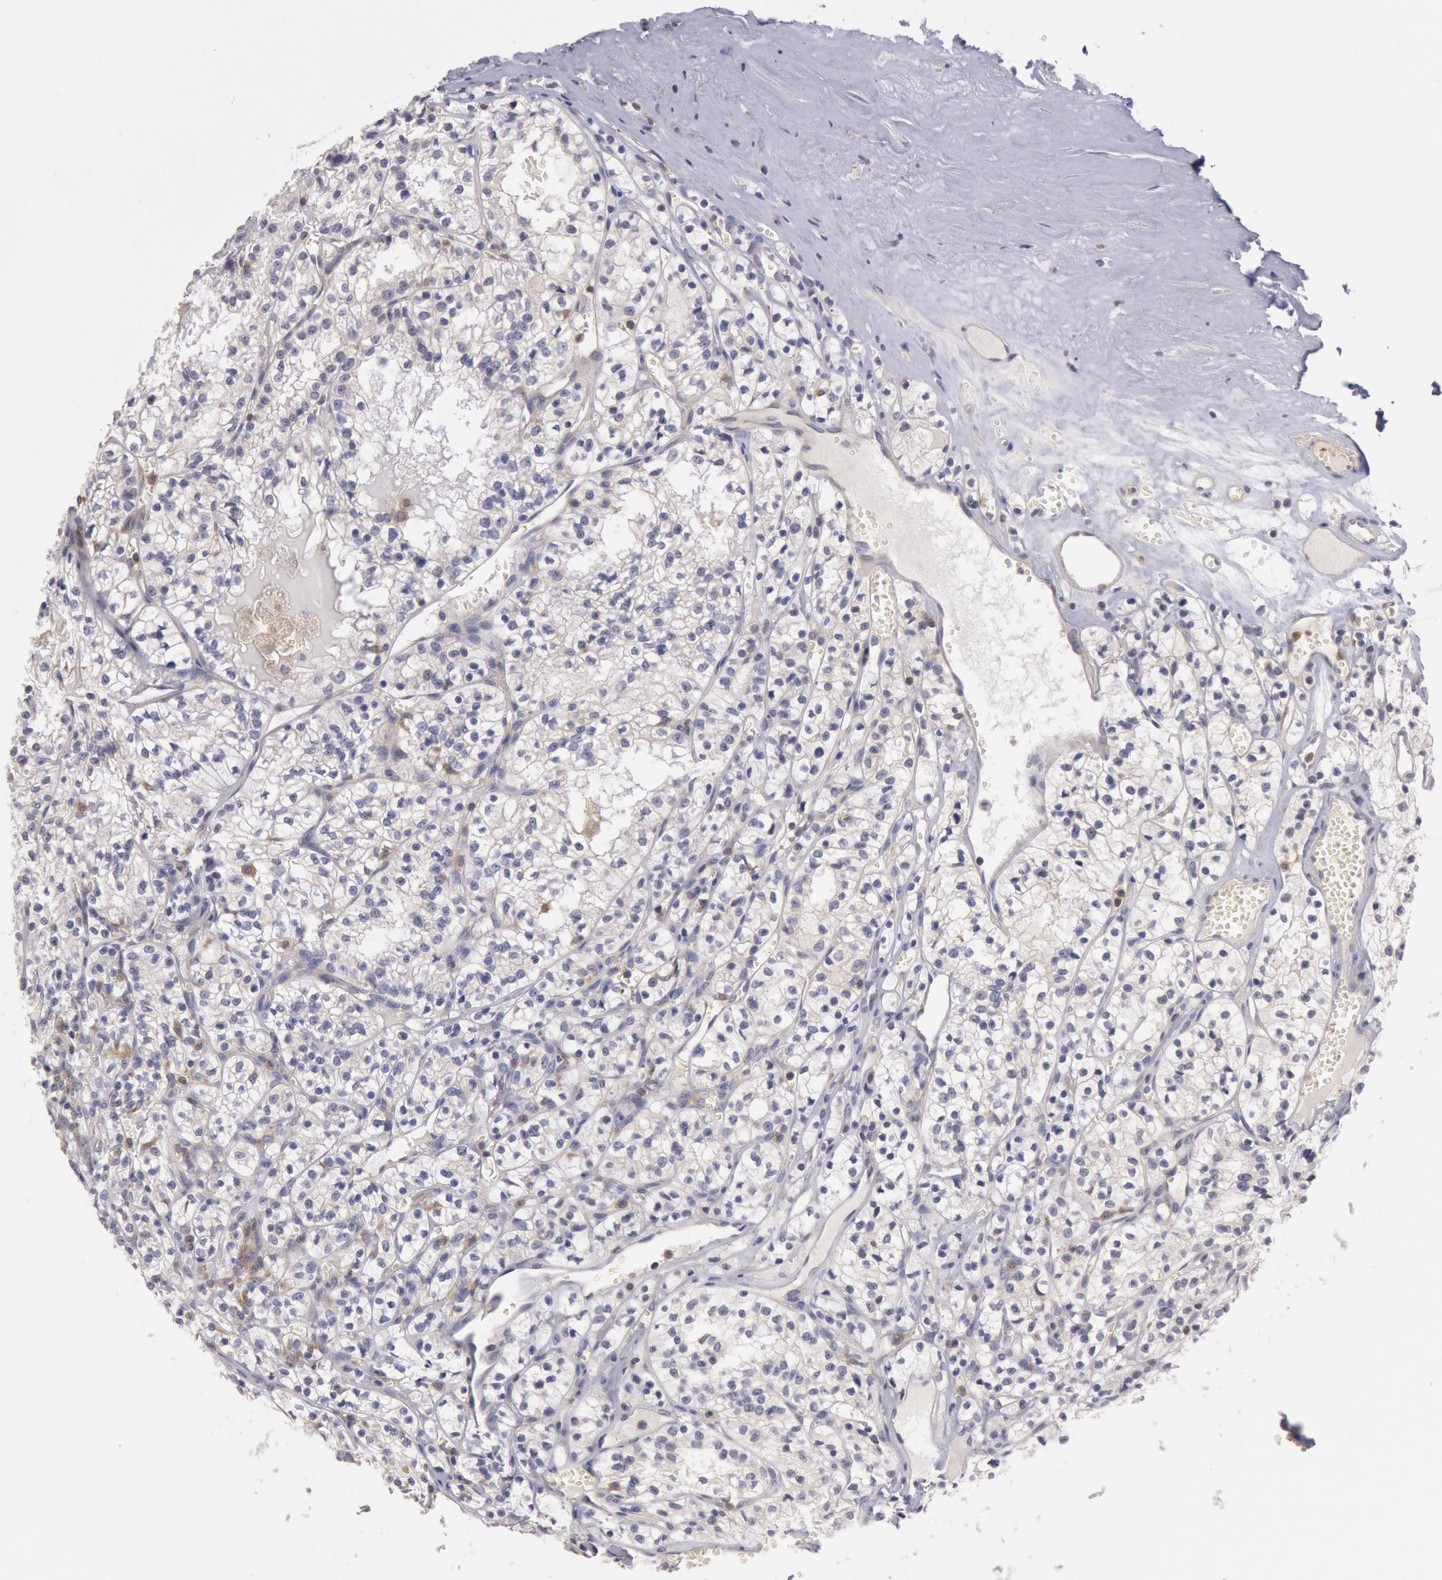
{"staining": {"intensity": "negative", "quantity": "none", "location": "none"}, "tissue": "renal cancer", "cell_type": "Tumor cells", "image_type": "cancer", "snomed": [{"axis": "morphology", "description": "Adenocarcinoma, NOS"}, {"axis": "topography", "description": "Kidney"}], "caption": "This is an immunohistochemistry histopathology image of renal adenocarcinoma. There is no positivity in tumor cells.", "gene": "PIK3R1", "patient": {"sex": "male", "age": 61}}